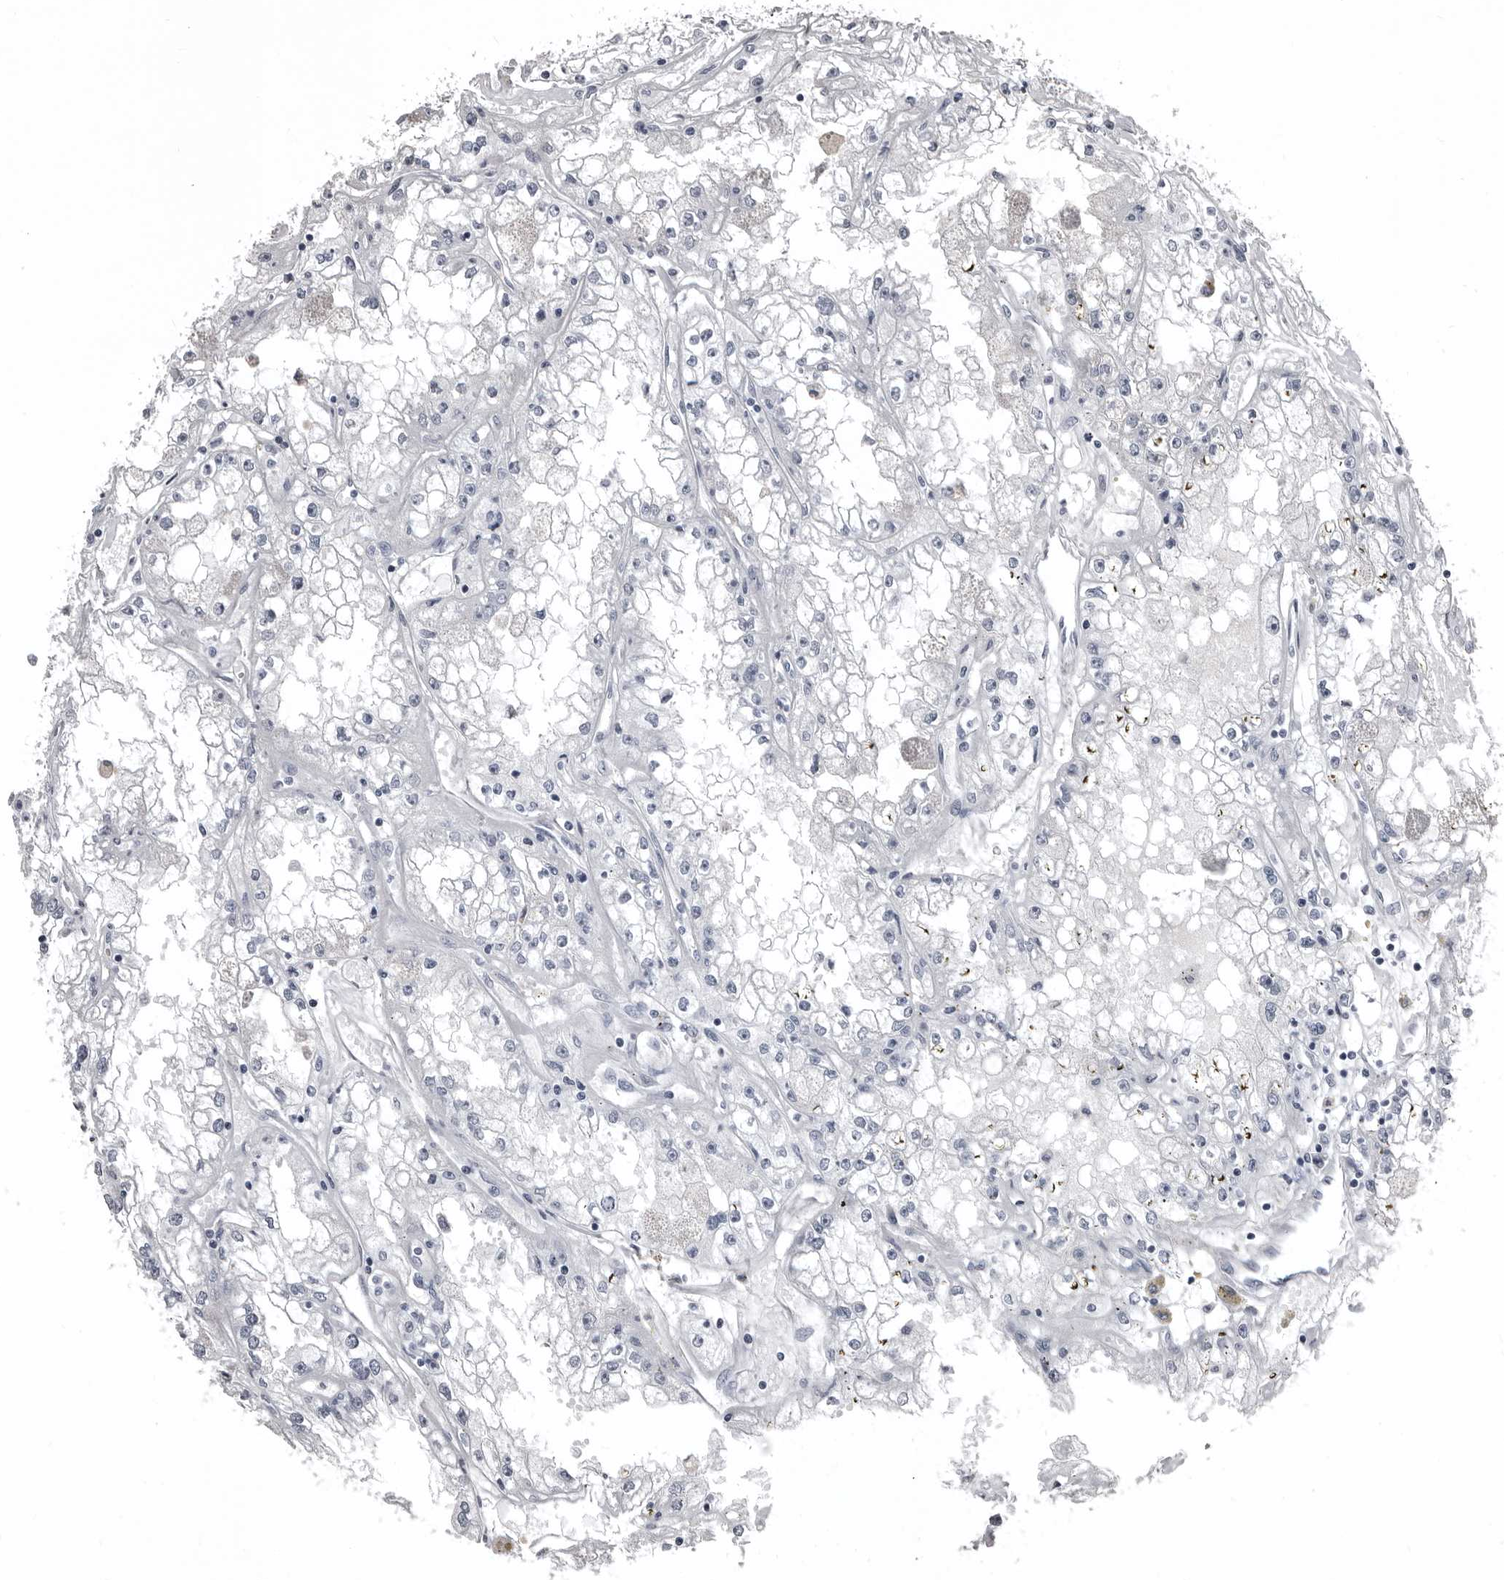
{"staining": {"intensity": "negative", "quantity": "none", "location": "none"}, "tissue": "renal cancer", "cell_type": "Tumor cells", "image_type": "cancer", "snomed": [{"axis": "morphology", "description": "Adenocarcinoma, NOS"}, {"axis": "topography", "description": "Kidney"}], "caption": "Photomicrograph shows no protein positivity in tumor cells of renal cancer tissue.", "gene": "GREB1", "patient": {"sex": "male", "age": 56}}